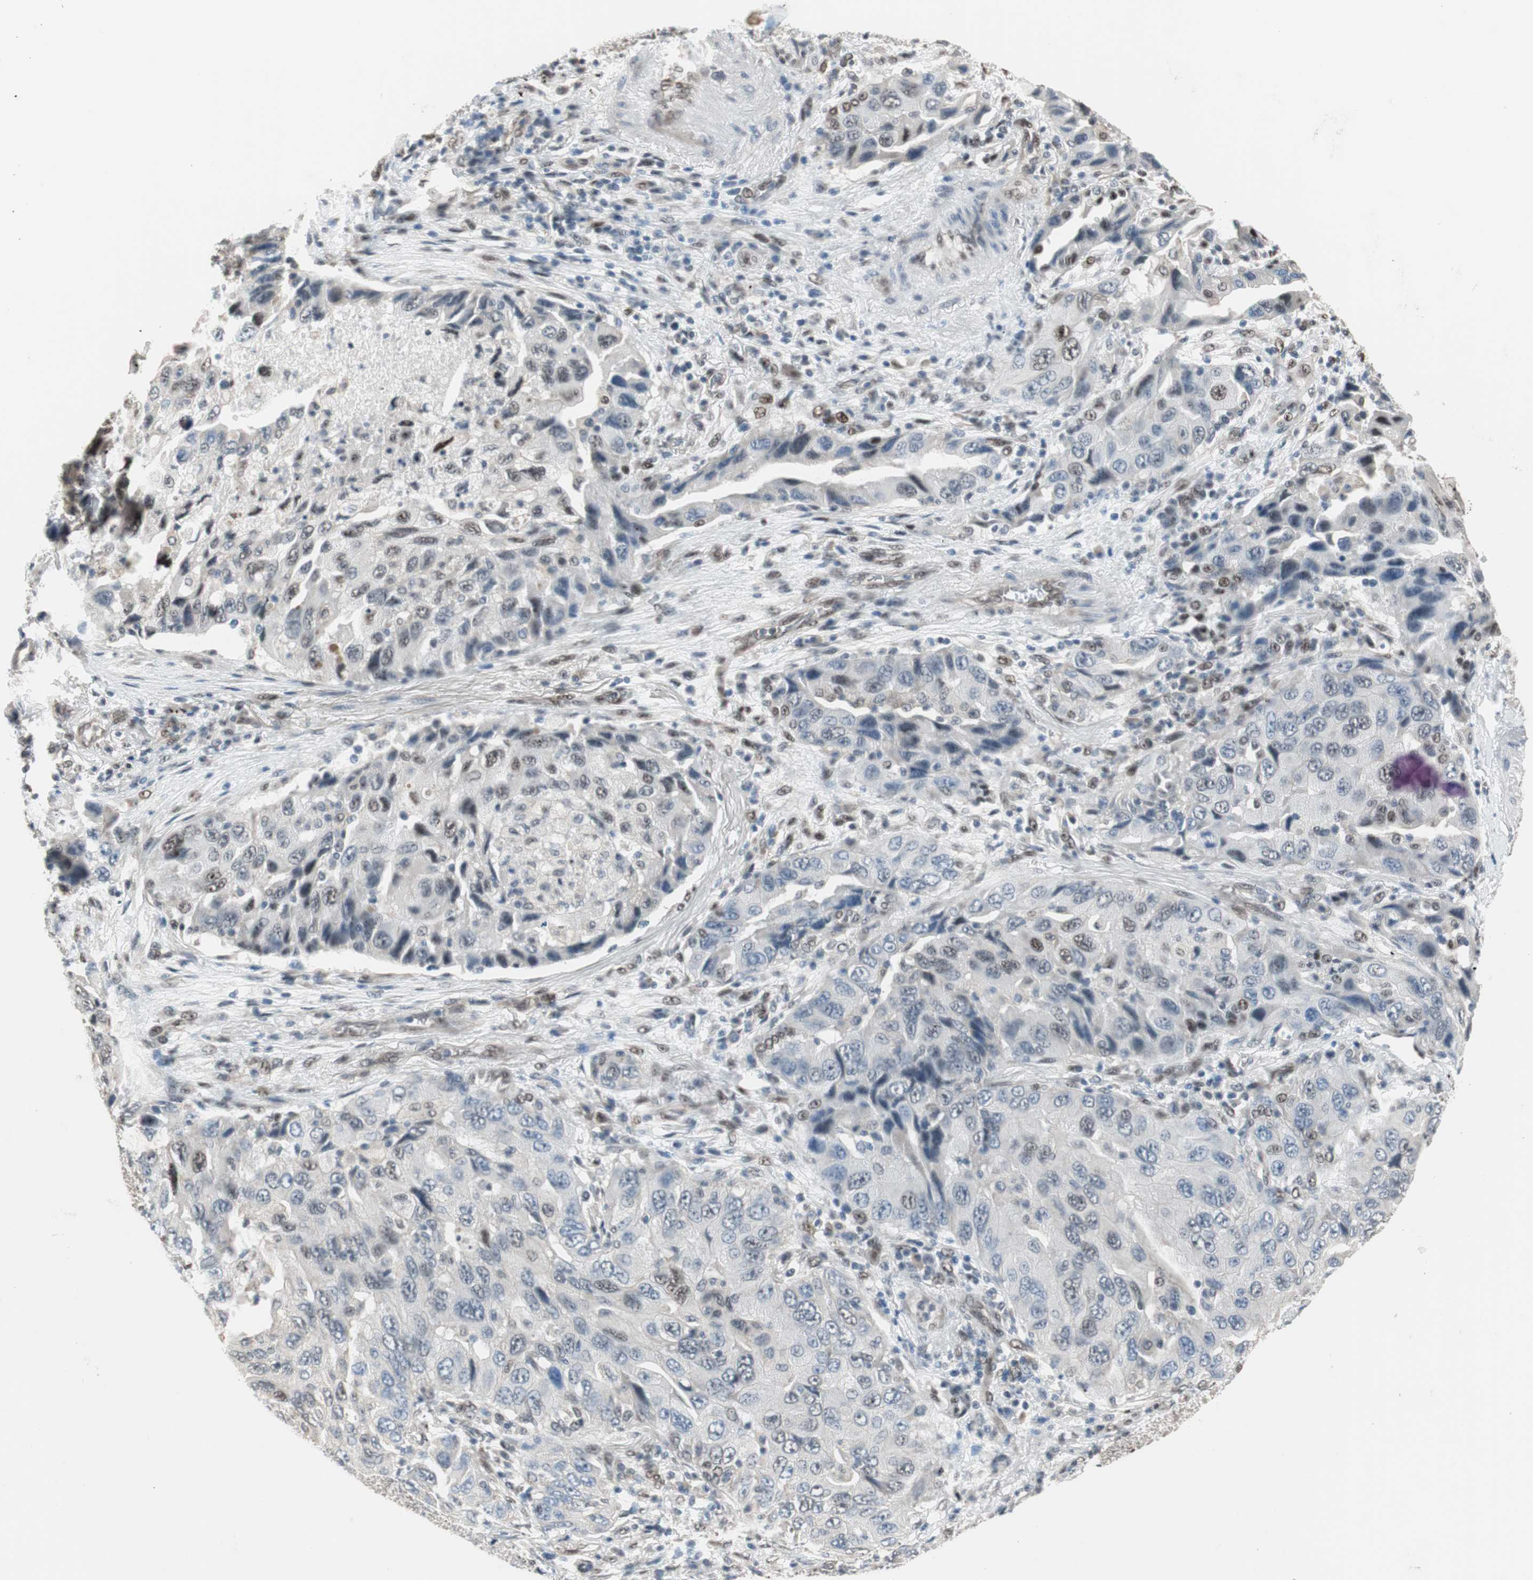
{"staining": {"intensity": "weak", "quantity": "<25%", "location": "nuclear"}, "tissue": "lung cancer", "cell_type": "Tumor cells", "image_type": "cancer", "snomed": [{"axis": "morphology", "description": "Adenocarcinoma, NOS"}, {"axis": "topography", "description": "Lung"}], "caption": "Immunohistochemistry (IHC) micrograph of human lung adenocarcinoma stained for a protein (brown), which reveals no positivity in tumor cells.", "gene": "PML", "patient": {"sex": "female", "age": 65}}